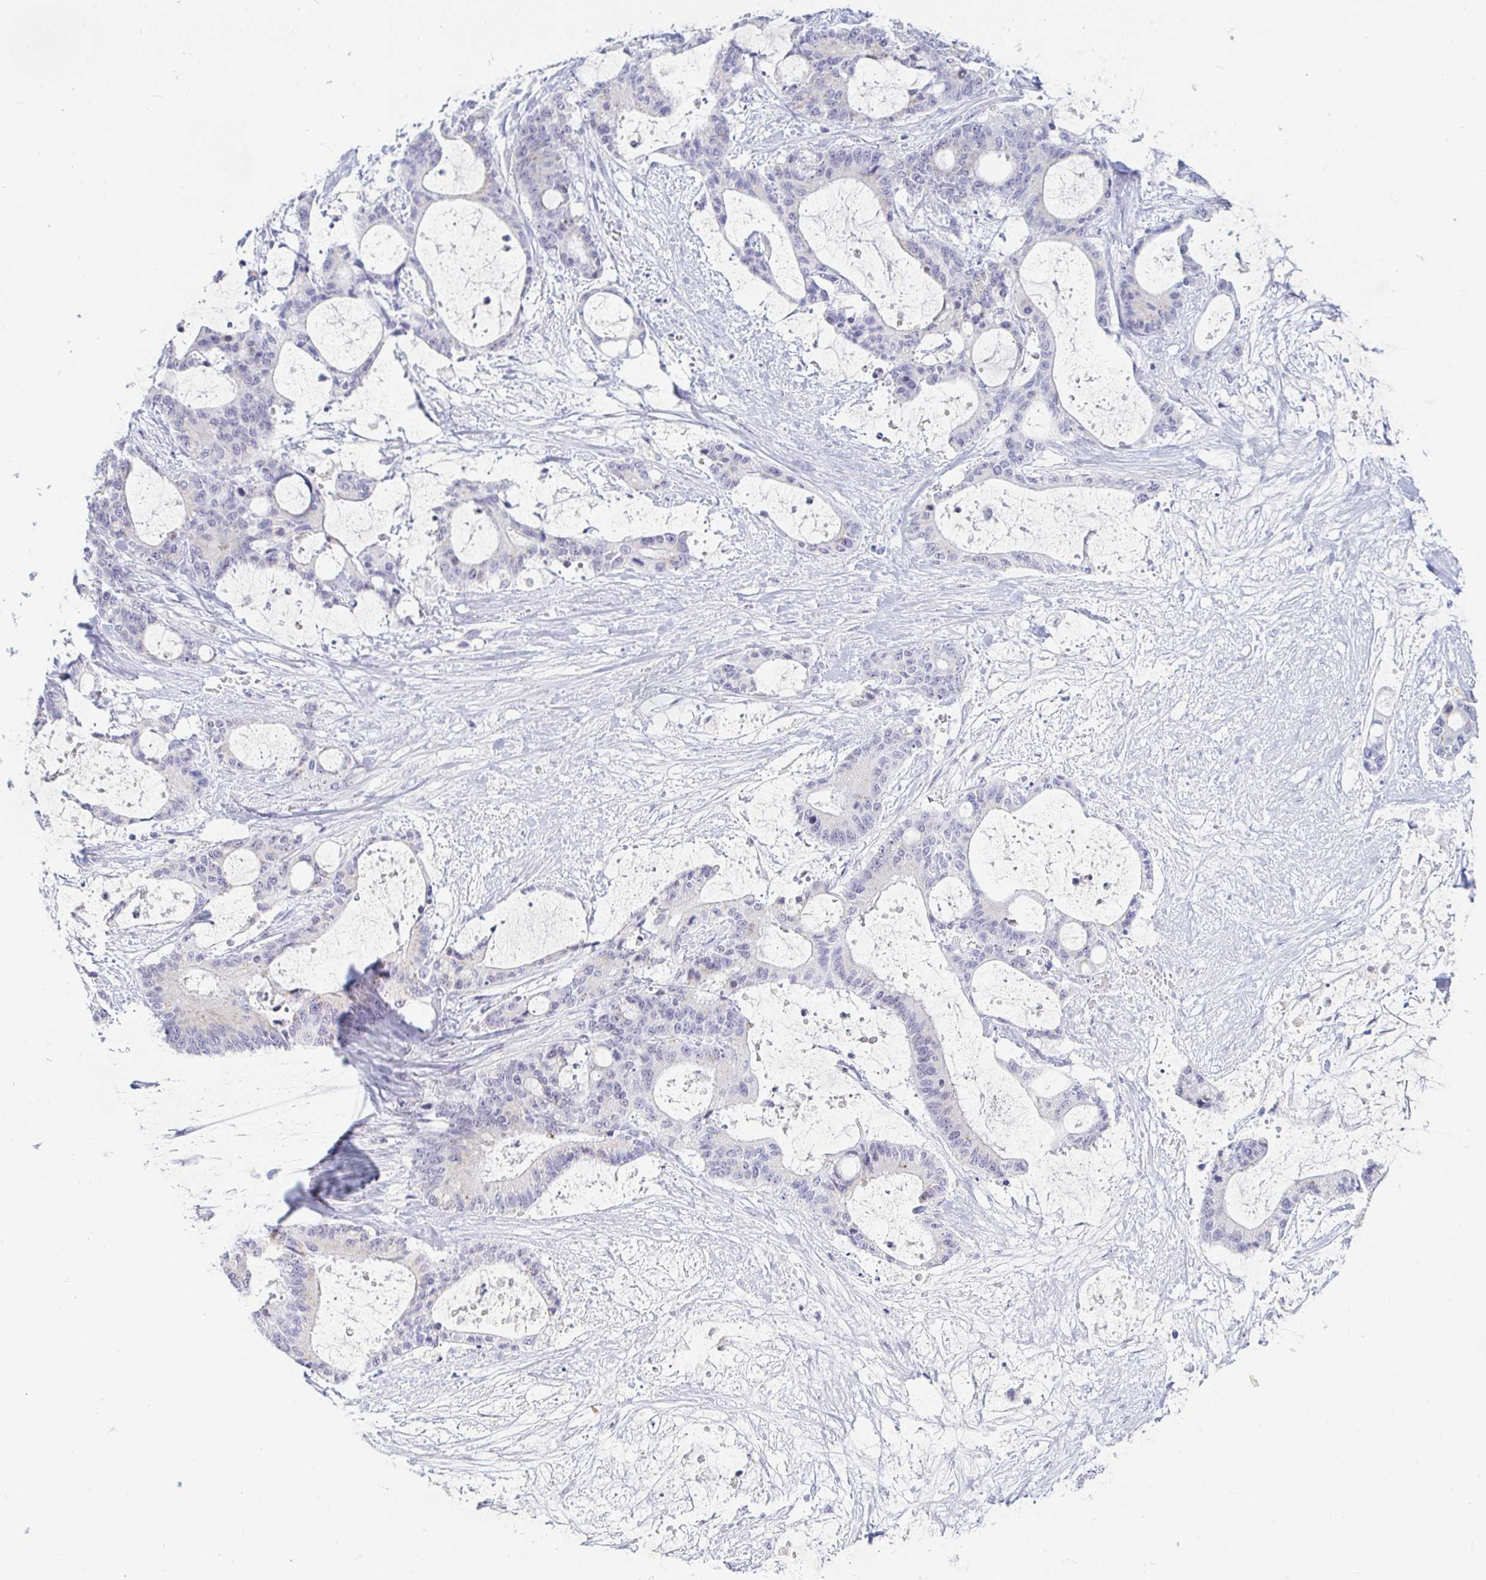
{"staining": {"intensity": "negative", "quantity": "none", "location": "none"}, "tissue": "liver cancer", "cell_type": "Tumor cells", "image_type": "cancer", "snomed": [{"axis": "morphology", "description": "Normal tissue, NOS"}, {"axis": "morphology", "description": "Cholangiocarcinoma"}, {"axis": "topography", "description": "Liver"}, {"axis": "topography", "description": "Peripheral nerve tissue"}], "caption": "A photomicrograph of human cholangiocarcinoma (liver) is negative for staining in tumor cells.", "gene": "OR51D1", "patient": {"sex": "female", "age": 73}}